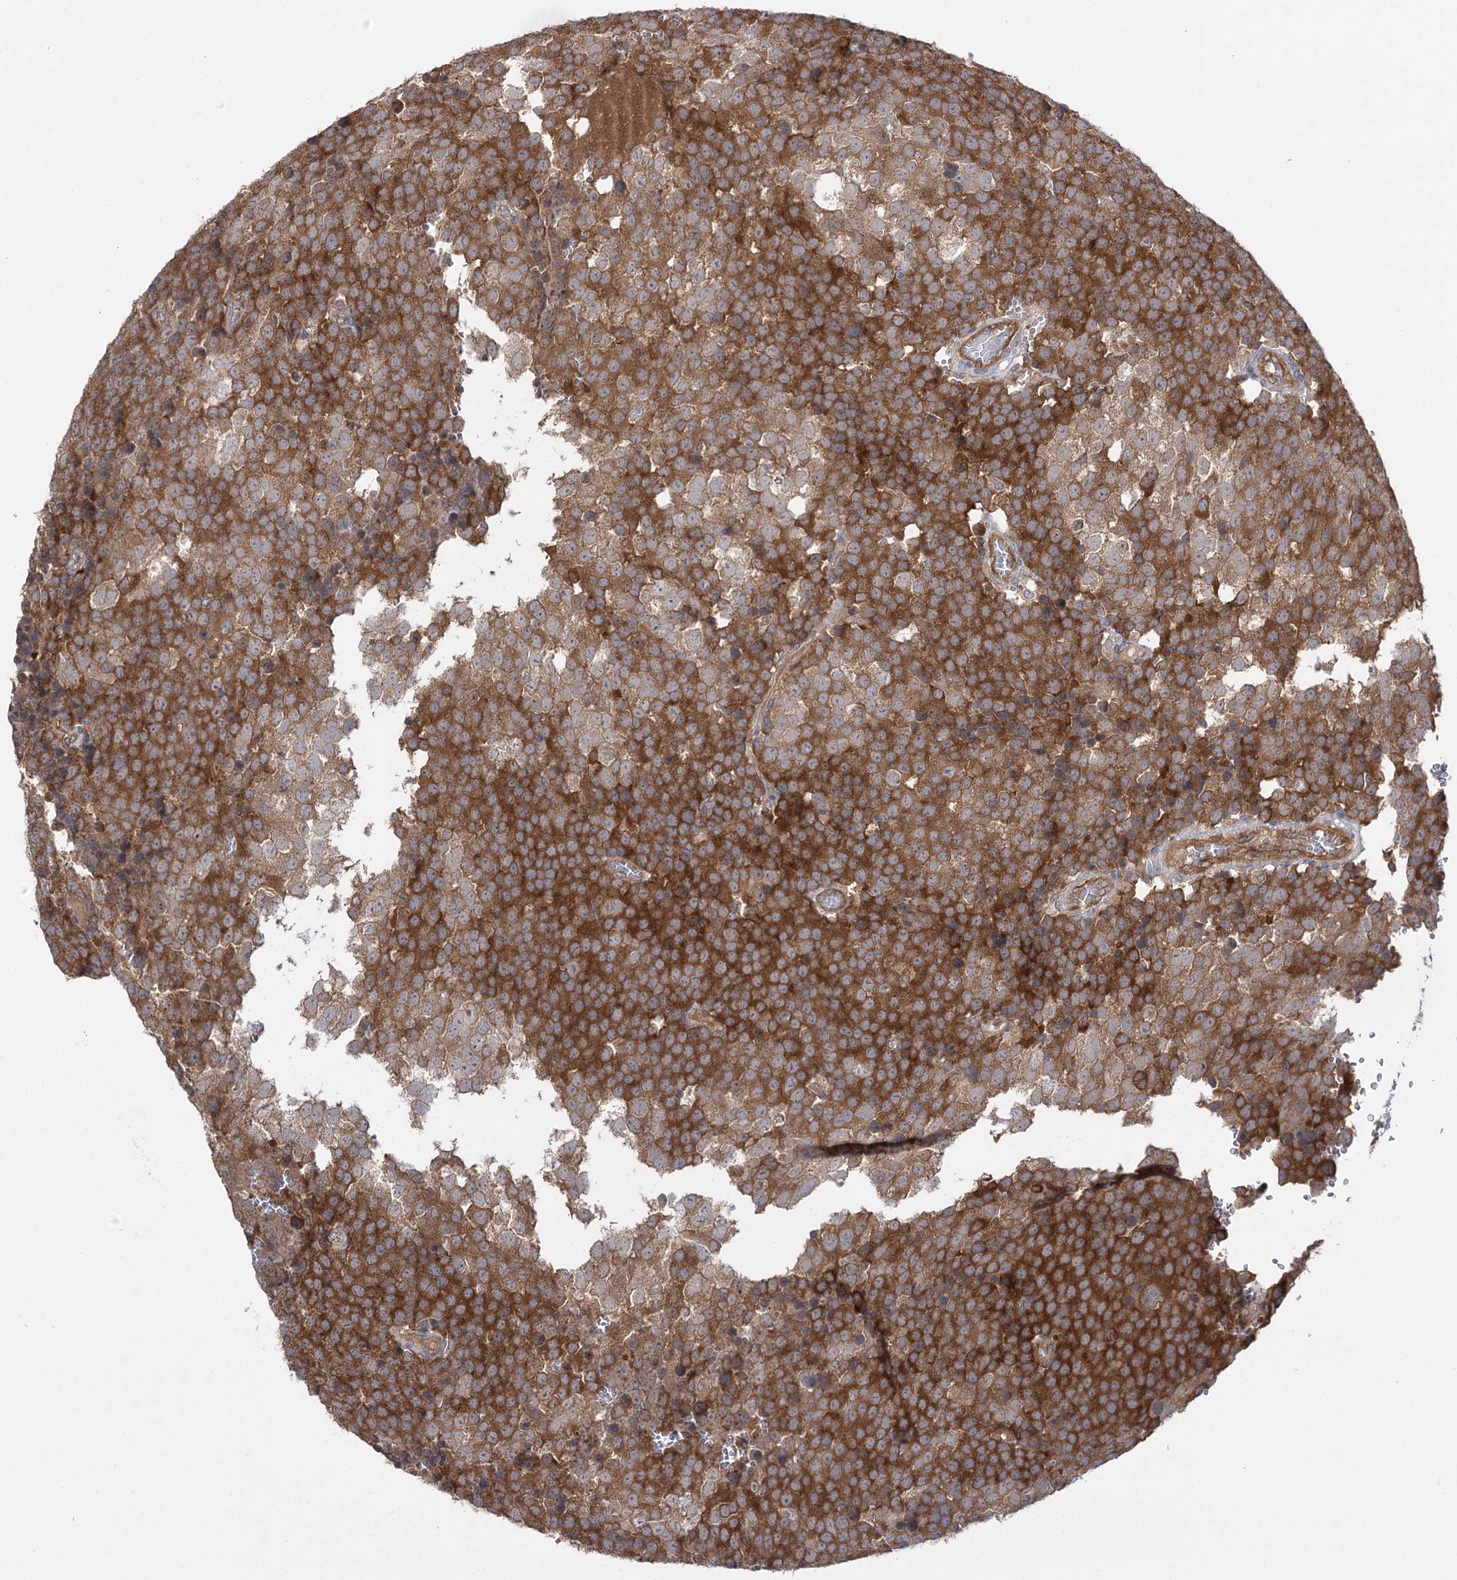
{"staining": {"intensity": "strong", "quantity": ">75%", "location": "cytoplasmic/membranous"}, "tissue": "testis cancer", "cell_type": "Tumor cells", "image_type": "cancer", "snomed": [{"axis": "morphology", "description": "Seminoma, NOS"}, {"axis": "topography", "description": "Testis"}], "caption": "Brown immunohistochemical staining in human seminoma (testis) demonstrates strong cytoplasmic/membranous positivity in approximately >75% of tumor cells.", "gene": "BCR", "patient": {"sex": "male", "age": 71}}